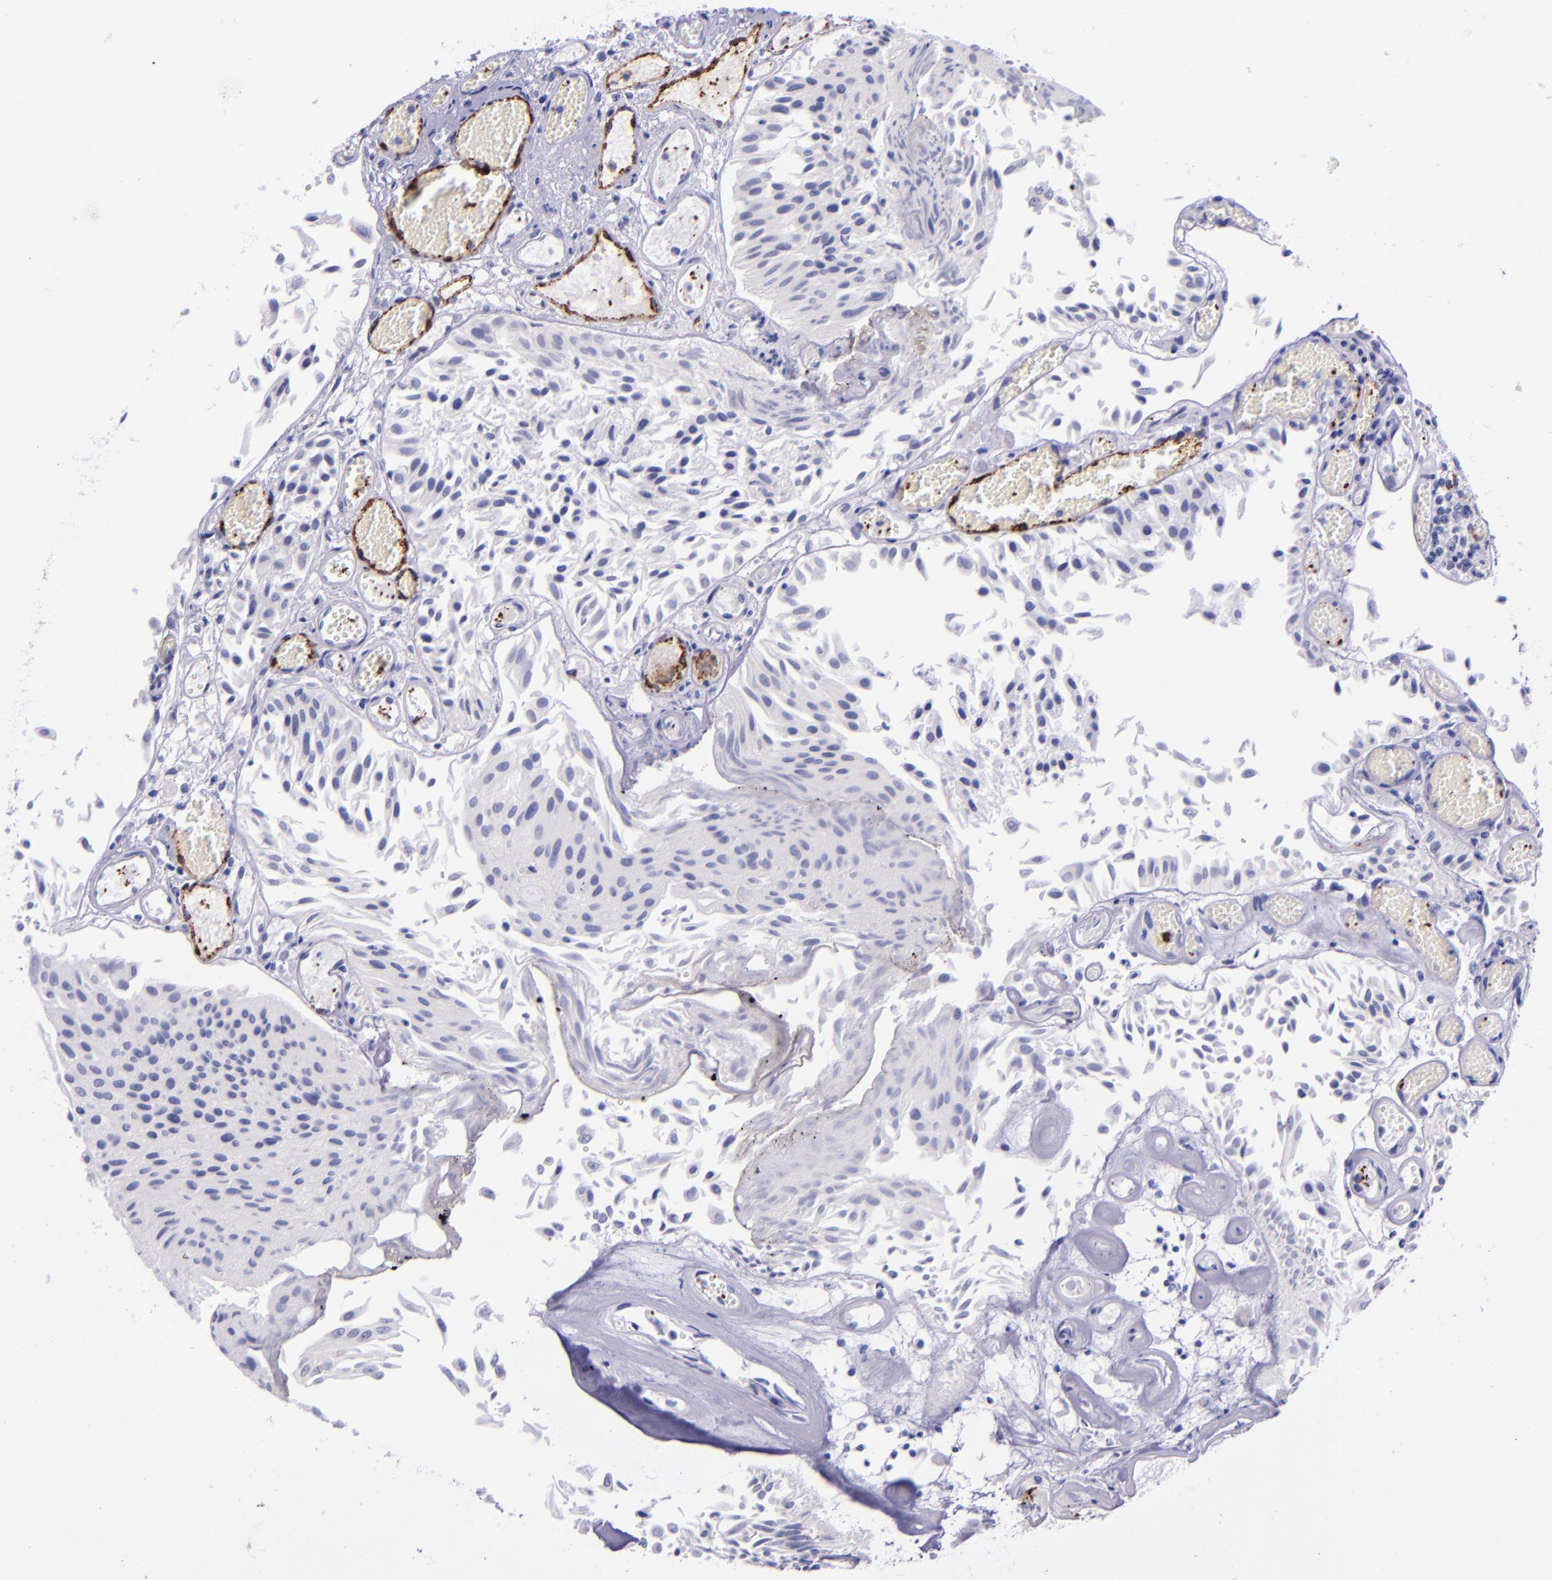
{"staining": {"intensity": "negative", "quantity": "none", "location": "none"}, "tissue": "urothelial cancer", "cell_type": "Tumor cells", "image_type": "cancer", "snomed": [{"axis": "morphology", "description": "Urothelial carcinoma, Low grade"}, {"axis": "topography", "description": "Urinary bladder"}], "caption": "An immunohistochemistry histopathology image of urothelial cancer is shown. There is no staining in tumor cells of urothelial cancer.", "gene": "SELE", "patient": {"sex": "male", "age": 86}}